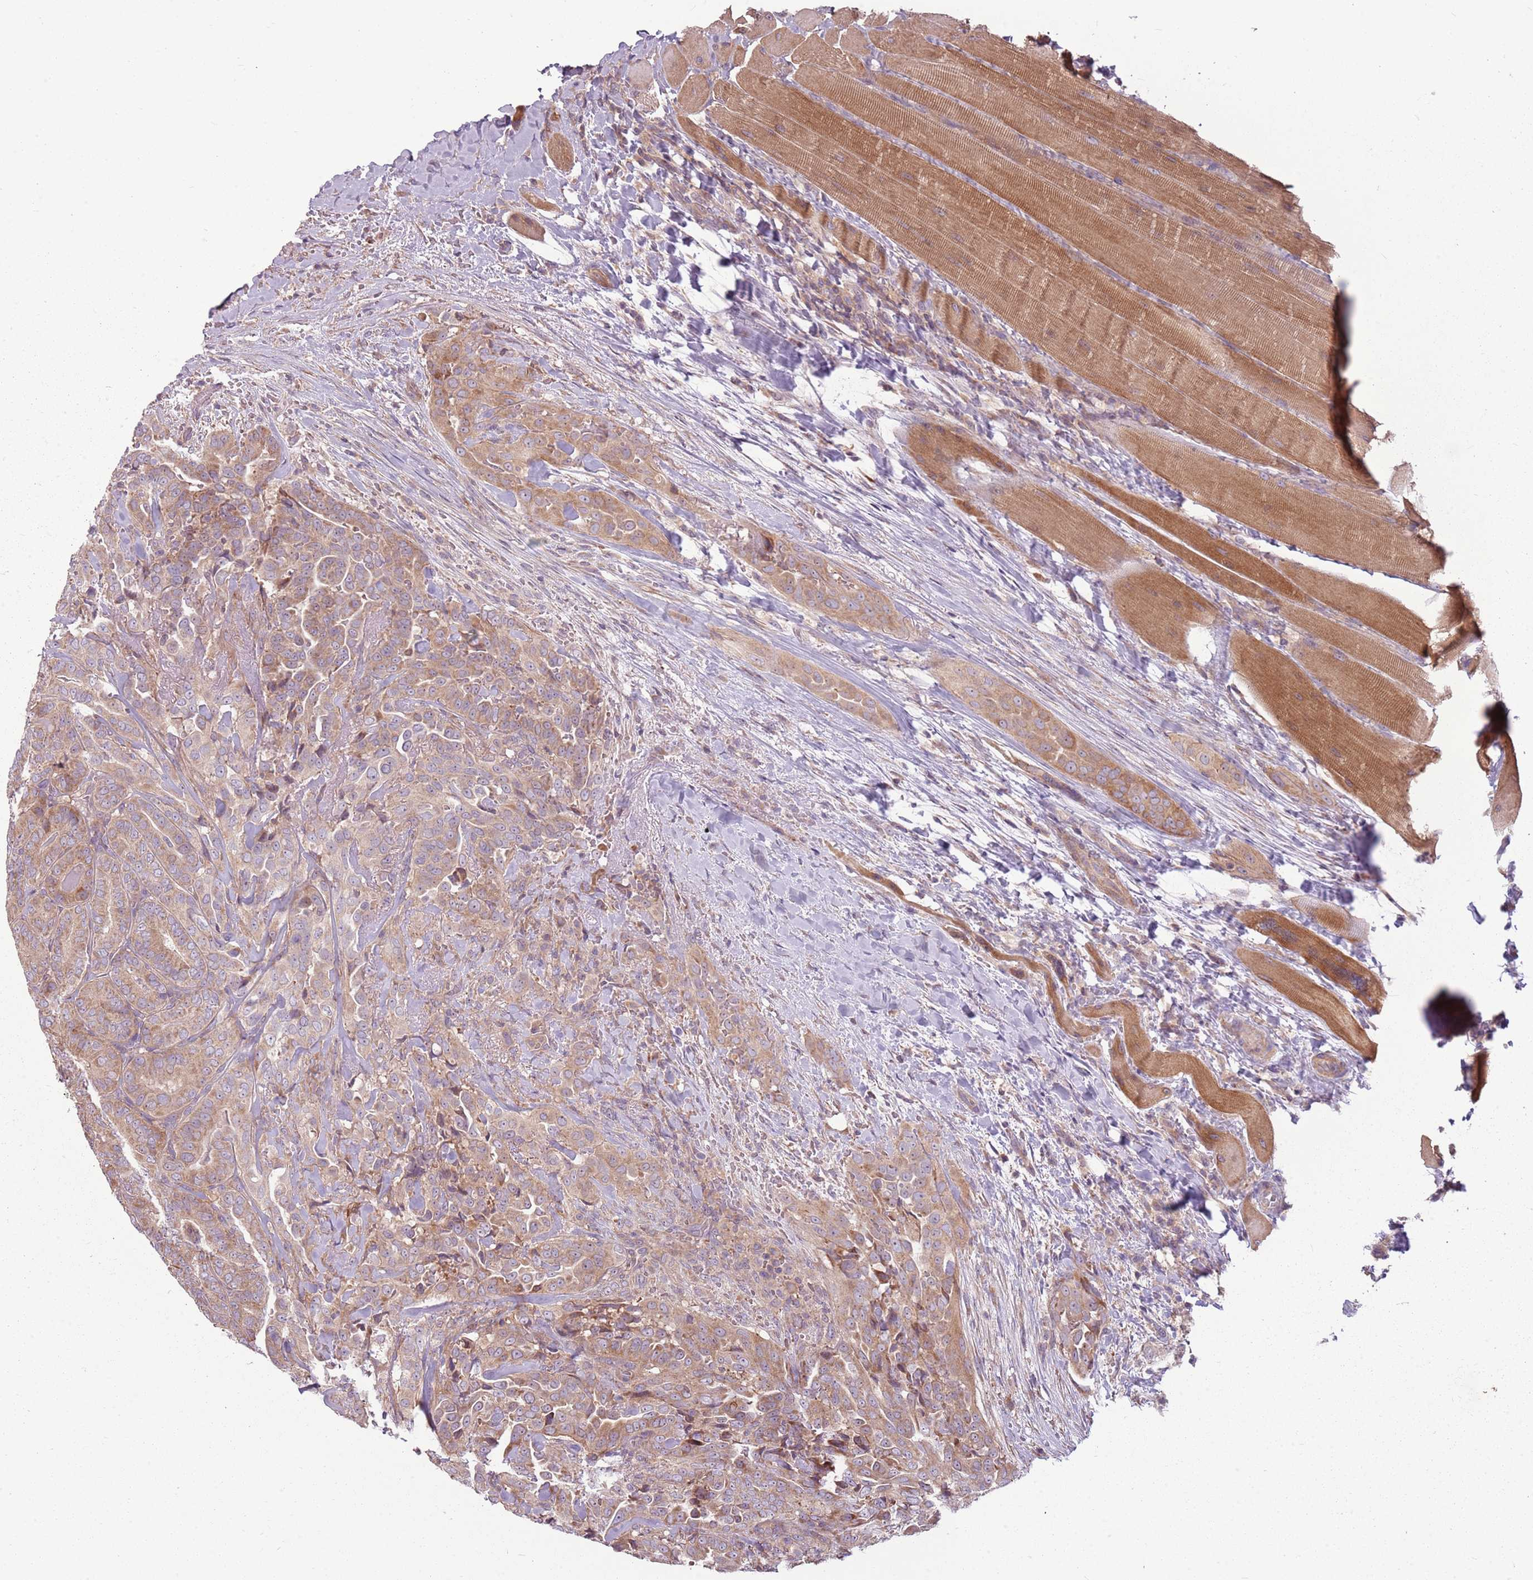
{"staining": {"intensity": "moderate", "quantity": ">75%", "location": "cytoplasmic/membranous"}, "tissue": "thyroid cancer", "cell_type": "Tumor cells", "image_type": "cancer", "snomed": [{"axis": "morphology", "description": "Papillary adenocarcinoma, NOS"}, {"axis": "topography", "description": "Thyroid gland"}], "caption": "About >75% of tumor cells in human thyroid cancer (papillary adenocarcinoma) demonstrate moderate cytoplasmic/membranous protein positivity as visualized by brown immunohistochemical staining.", "gene": "RPL21", "patient": {"sex": "male", "age": 61}}